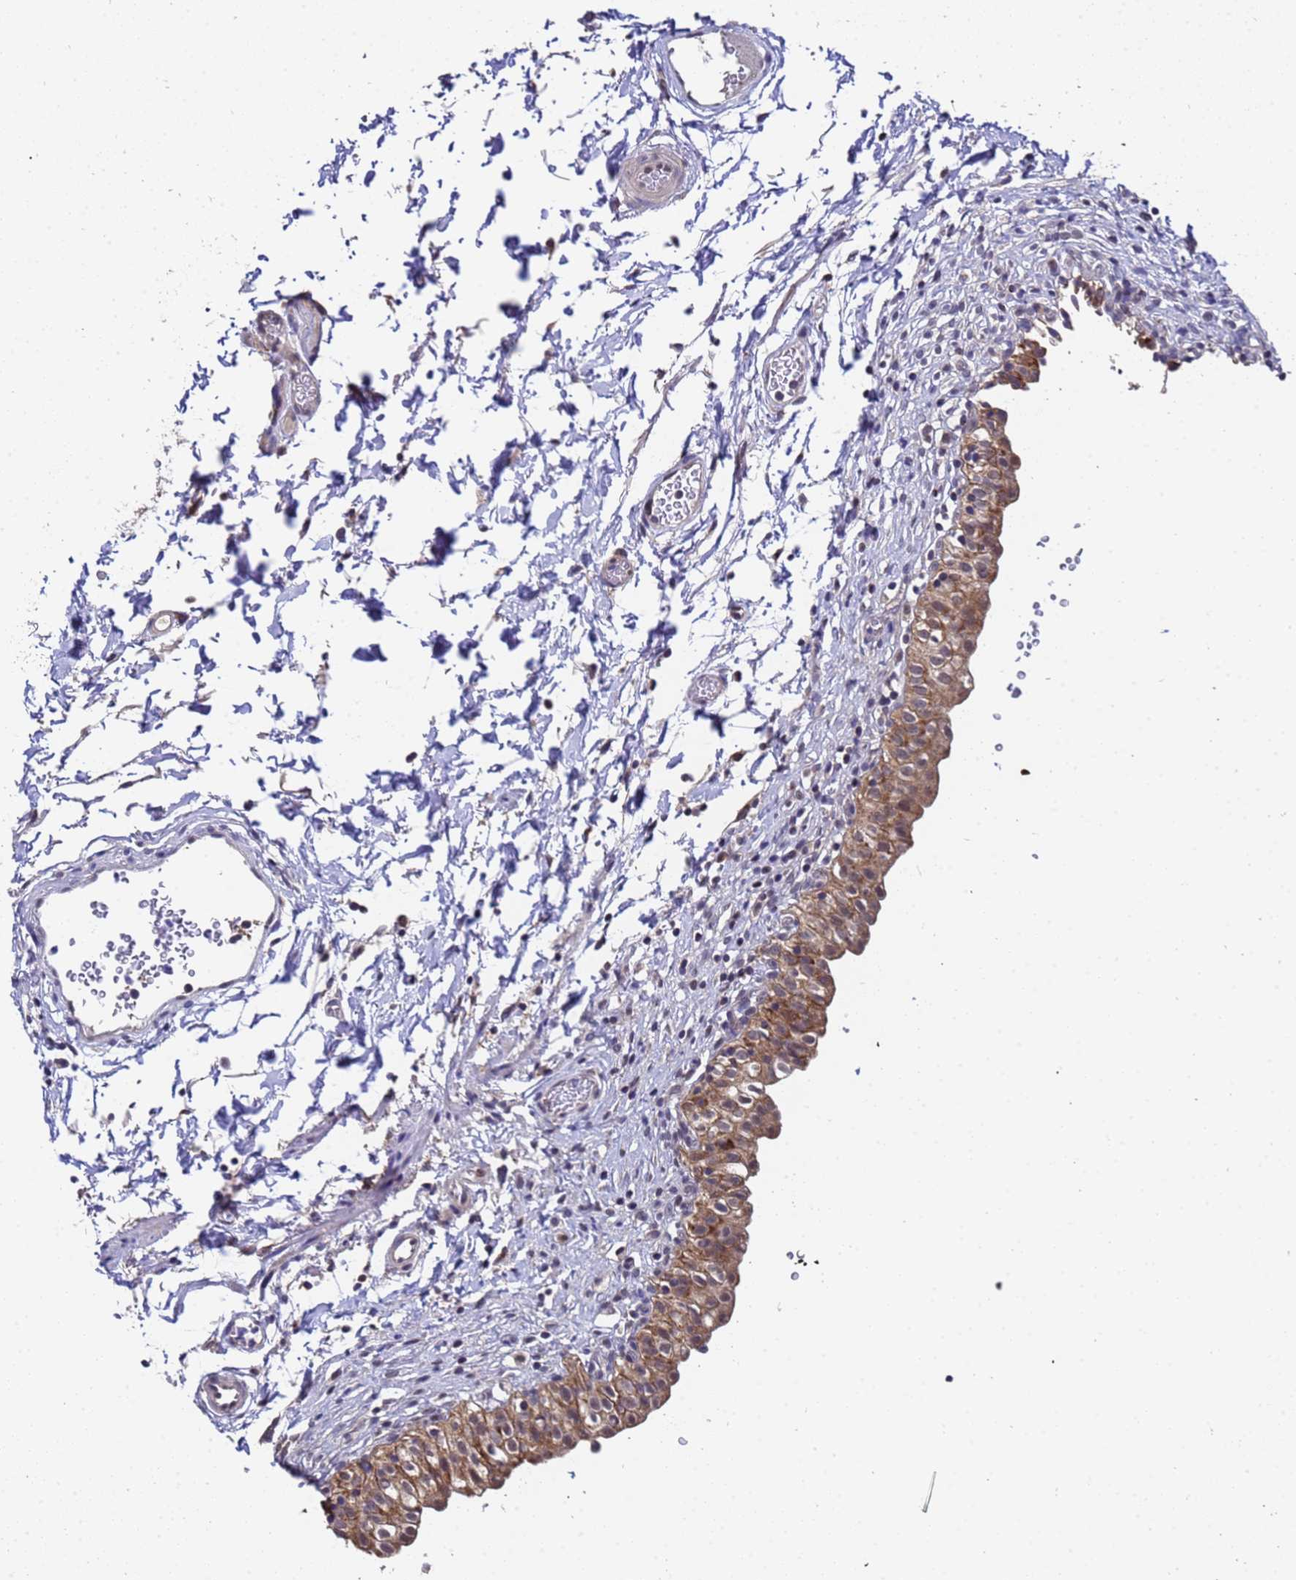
{"staining": {"intensity": "moderate", "quantity": ">75%", "location": "cytoplasmic/membranous,nuclear"}, "tissue": "urinary bladder", "cell_type": "Urothelial cells", "image_type": "normal", "snomed": [{"axis": "morphology", "description": "Normal tissue, NOS"}, {"axis": "topography", "description": "Urinary bladder"}, {"axis": "topography", "description": "Peripheral nerve tissue"}], "caption": "Urinary bladder stained with a brown dye shows moderate cytoplasmic/membranous,nuclear positive staining in approximately >75% of urothelial cells.", "gene": "ANAPC13", "patient": {"sex": "male", "age": 55}}